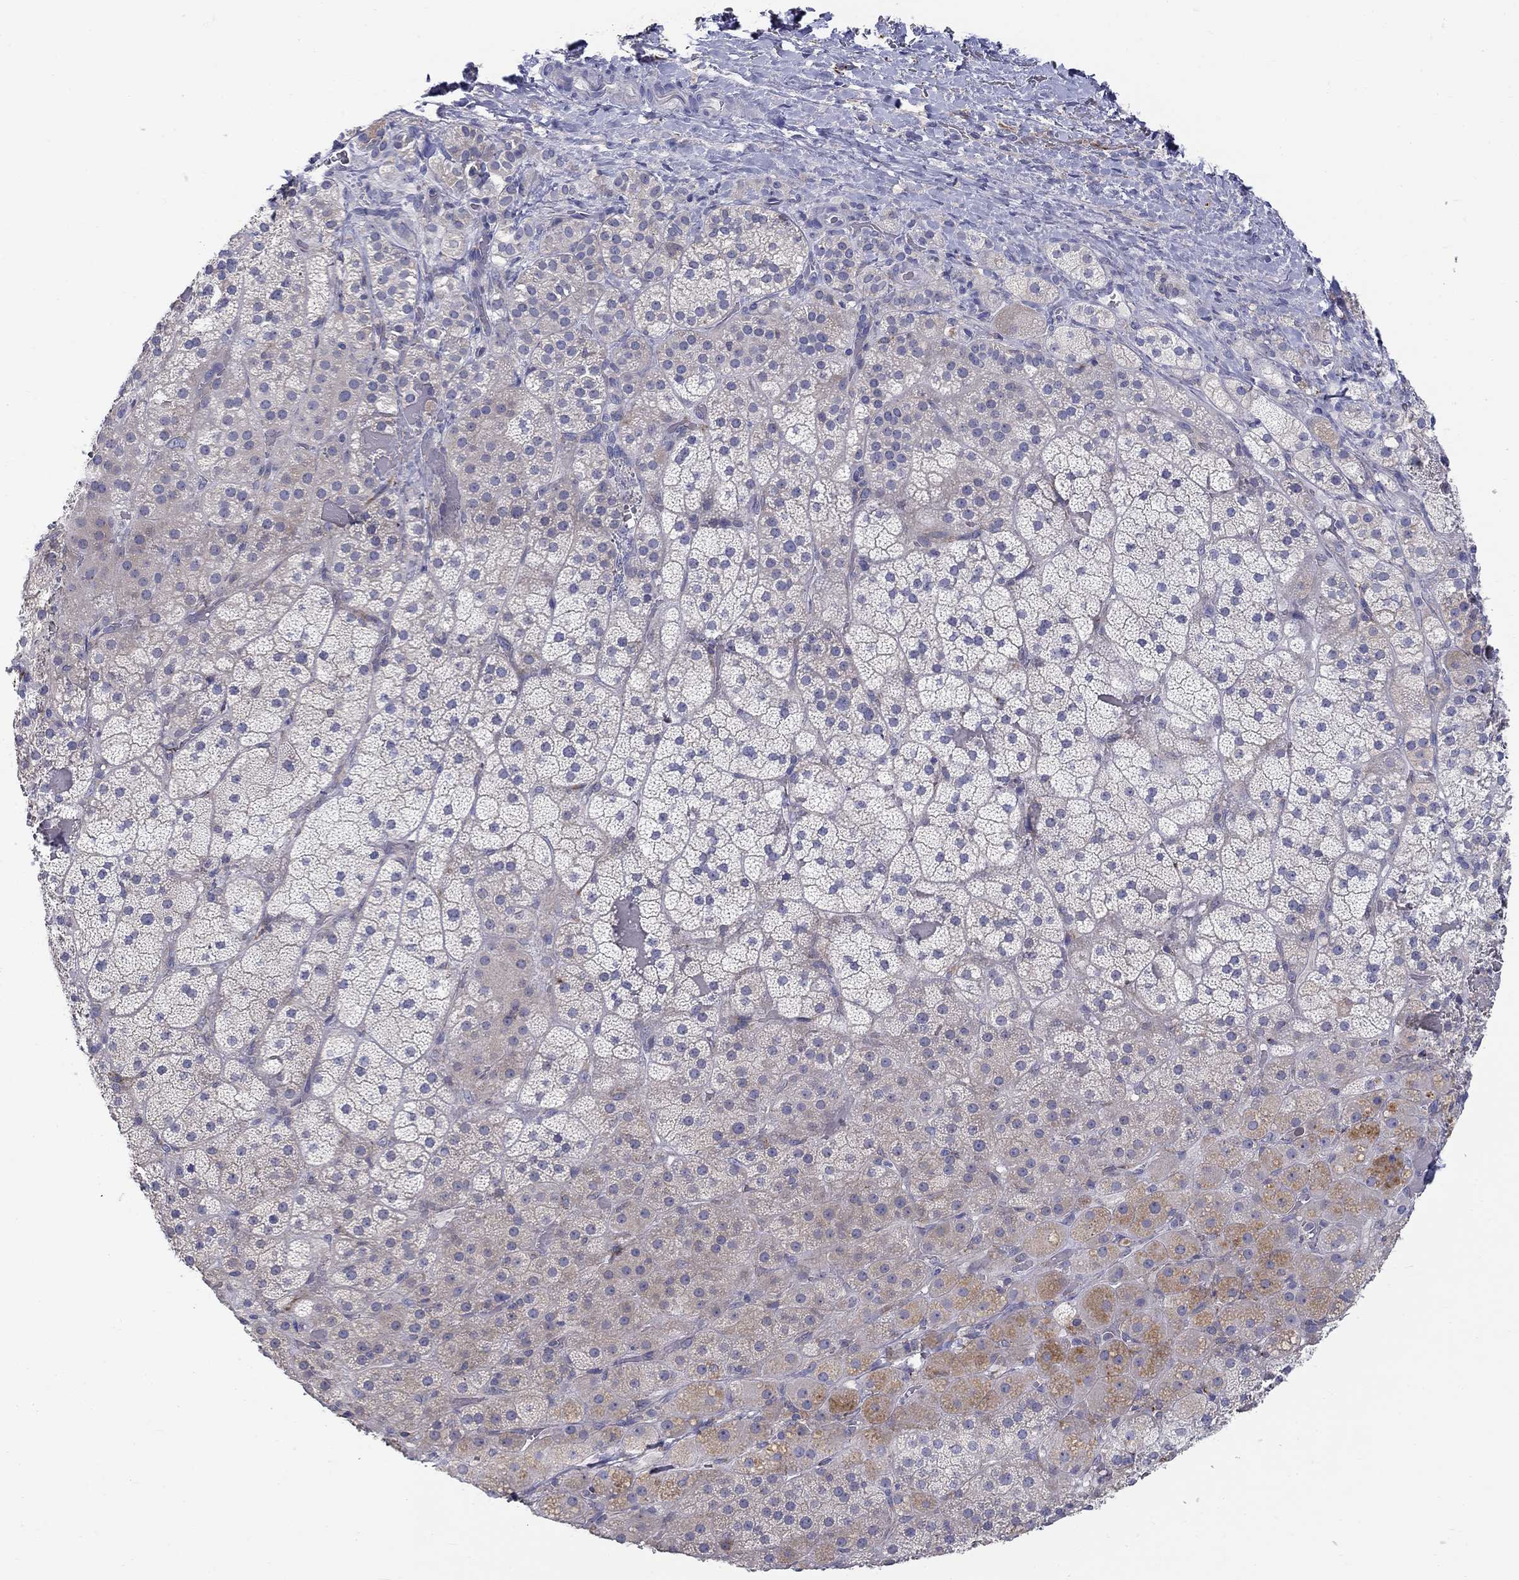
{"staining": {"intensity": "moderate", "quantity": "<25%", "location": "cytoplasmic/membranous"}, "tissue": "adrenal gland", "cell_type": "Glandular cells", "image_type": "normal", "snomed": [{"axis": "morphology", "description": "Normal tissue, NOS"}, {"axis": "topography", "description": "Adrenal gland"}], "caption": "There is low levels of moderate cytoplasmic/membranous staining in glandular cells of benign adrenal gland, as demonstrated by immunohistochemical staining (brown color).", "gene": "QRFPR", "patient": {"sex": "male", "age": 57}}